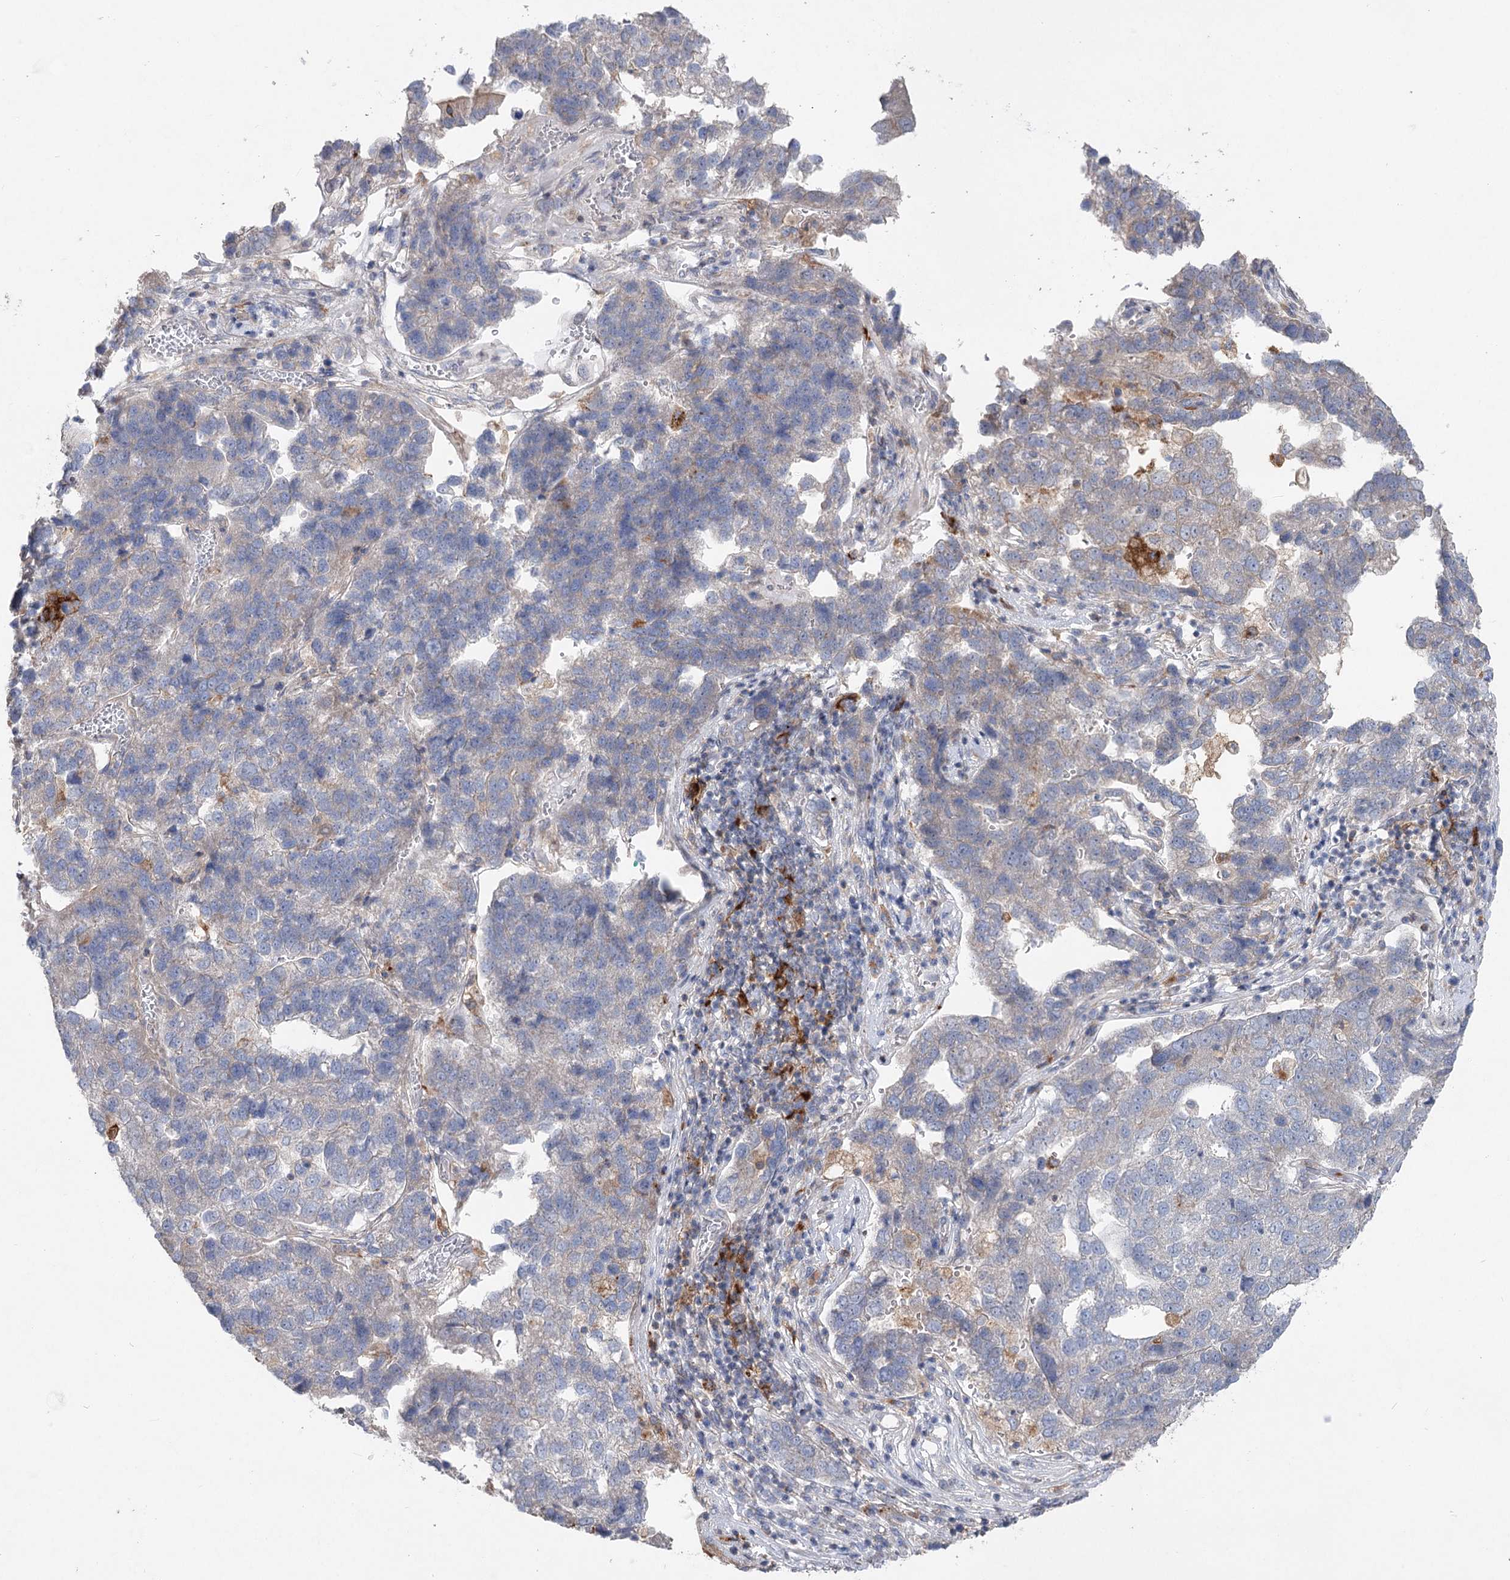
{"staining": {"intensity": "negative", "quantity": "none", "location": "none"}, "tissue": "pancreatic cancer", "cell_type": "Tumor cells", "image_type": "cancer", "snomed": [{"axis": "morphology", "description": "Adenocarcinoma, NOS"}, {"axis": "topography", "description": "Pancreas"}], "caption": "Tumor cells show no significant protein staining in adenocarcinoma (pancreatic).", "gene": "SCN11A", "patient": {"sex": "female", "age": 61}}